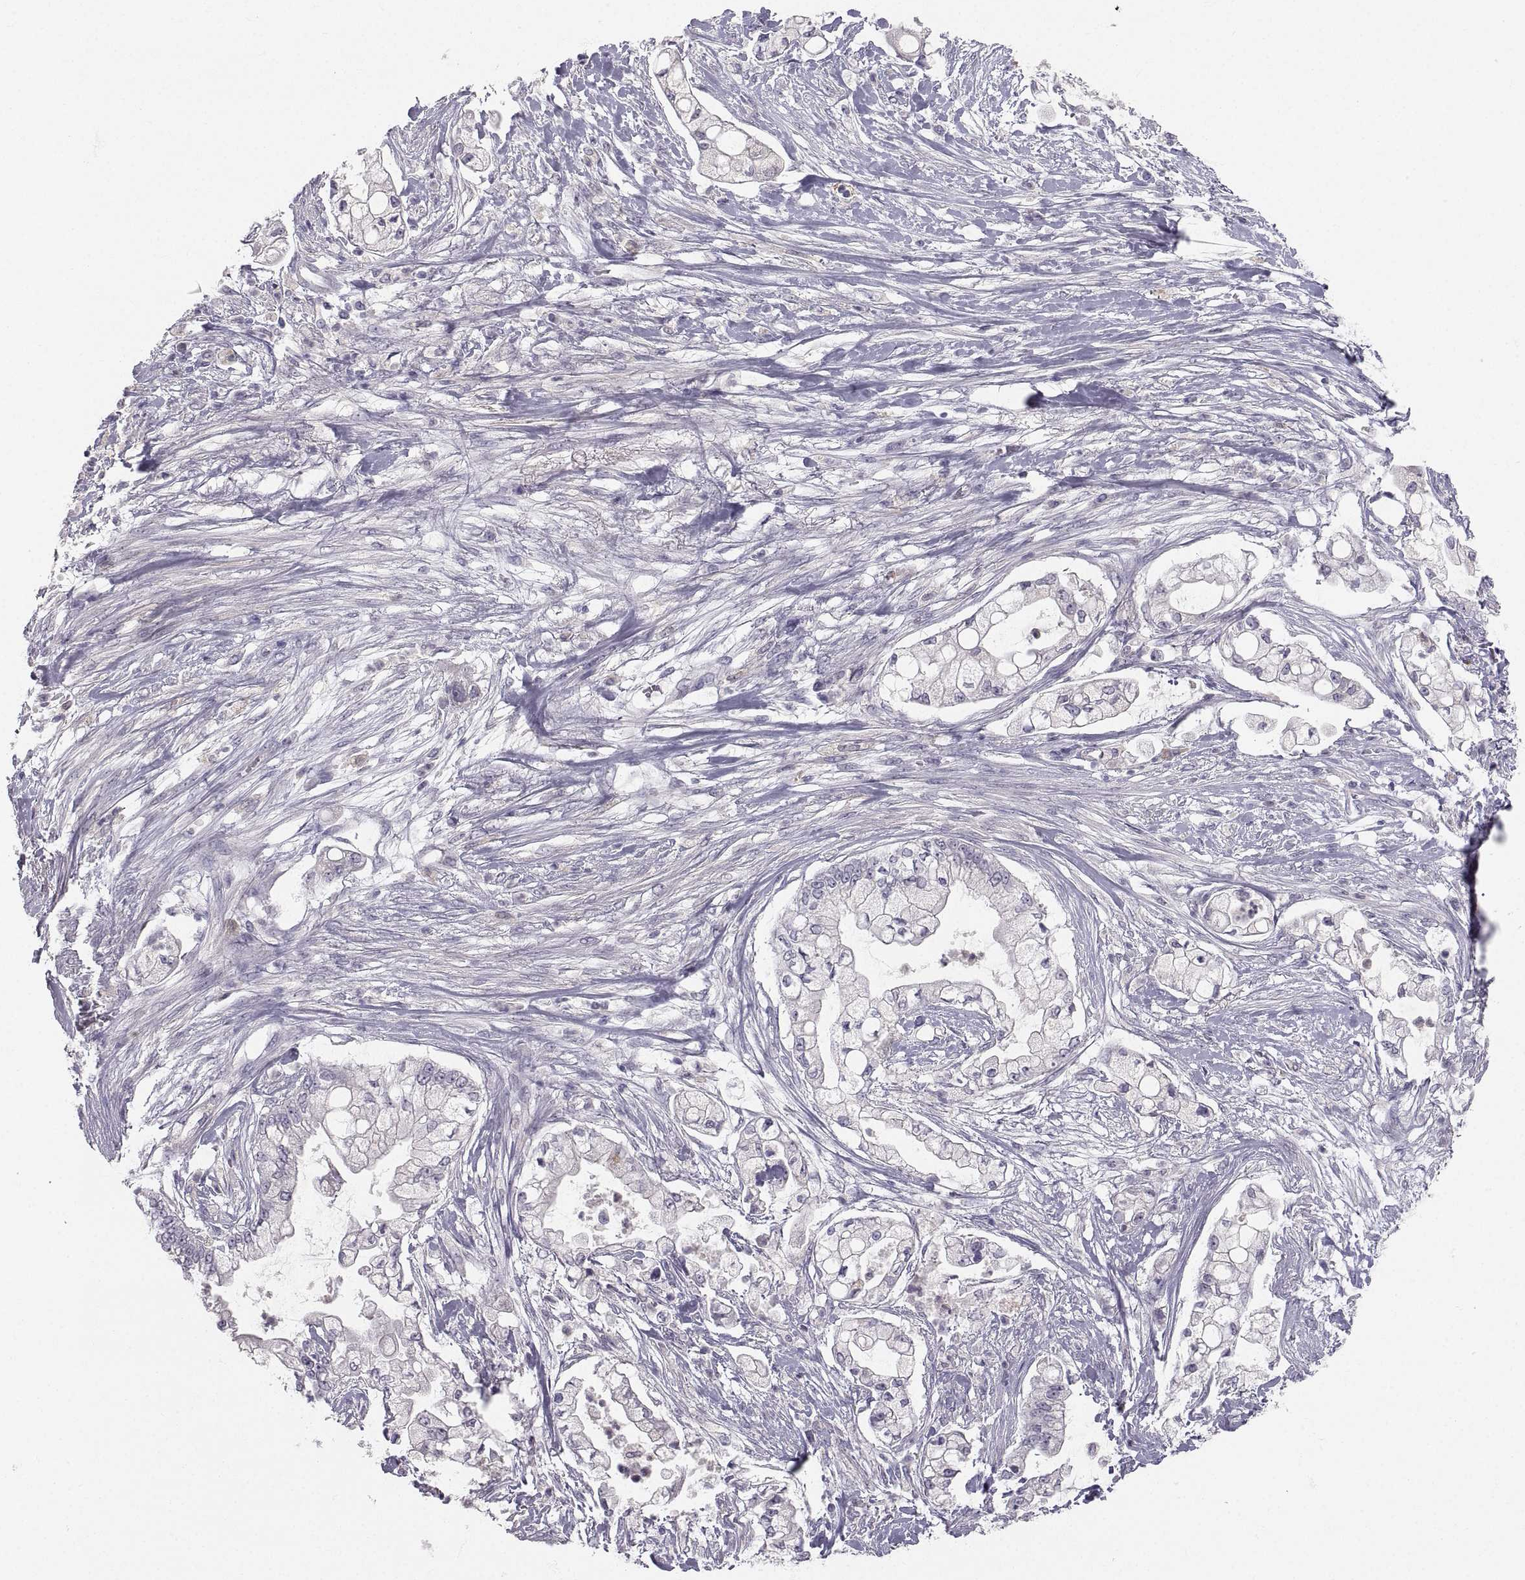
{"staining": {"intensity": "negative", "quantity": "none", "location": "none"}, "tissue": "pancreatic cancer", "cell_type": "Tumor cells", "image_type": "cancer", "snomed": [{"axis": "morphology", "description": "Adenocarcinoma, NOS"}, {"axis": "topography", "description": "Pancreas"}], "caption": "The histopathology image shows no significant staining in tumor cells of pancreatic cancer (adenocarcinoma). The staining is performed using DAB brown chromogen with nuclei counter-stained in using hematoxylin.", "gene": "PGM5", "patient": {"sex": "female", "age": 69}}